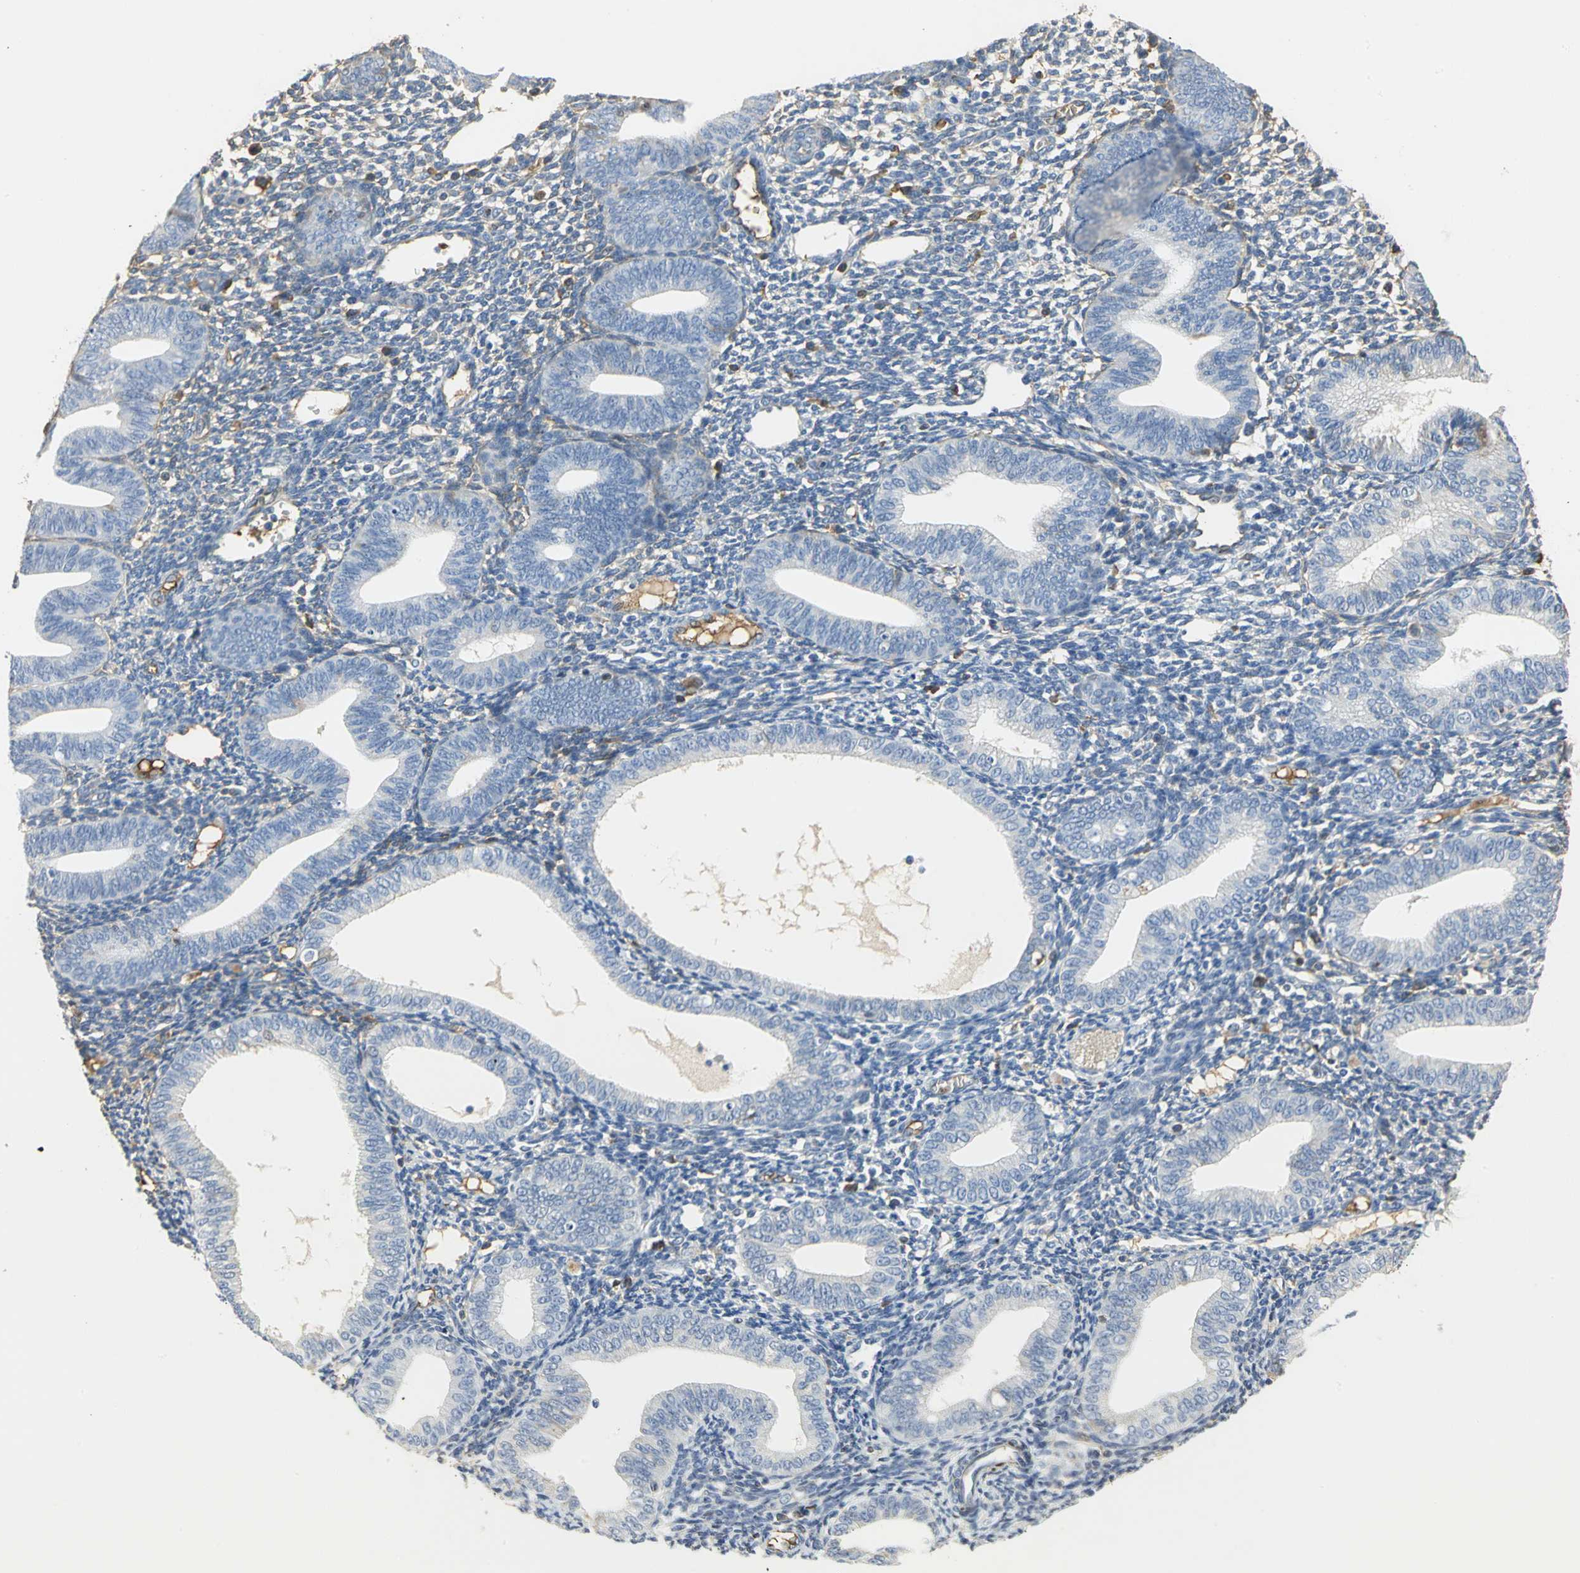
{"staining": {"intensity": "moderate", "quantity": "<25%", "location": "cytoplasmic/membranous"}, "tissue": "endometrium", "cell_type": "Cells in endometrial stroma", "image_type": "normal", "snomed": [{"axis": "morphology", "description": "Normal tissue, NOS"}, {"axis": "topography", "description": "Endometrium"}], "caption": "Immunohistochemistry image of benign human endometrium stained for a protein (brown), which displays low levels of moderate cytoplasmic/membranous positivity in approximately <25% of cells in endometrial stroma.", "gene": "GYG2", "patient": {"sex": "female", "age": 61}}